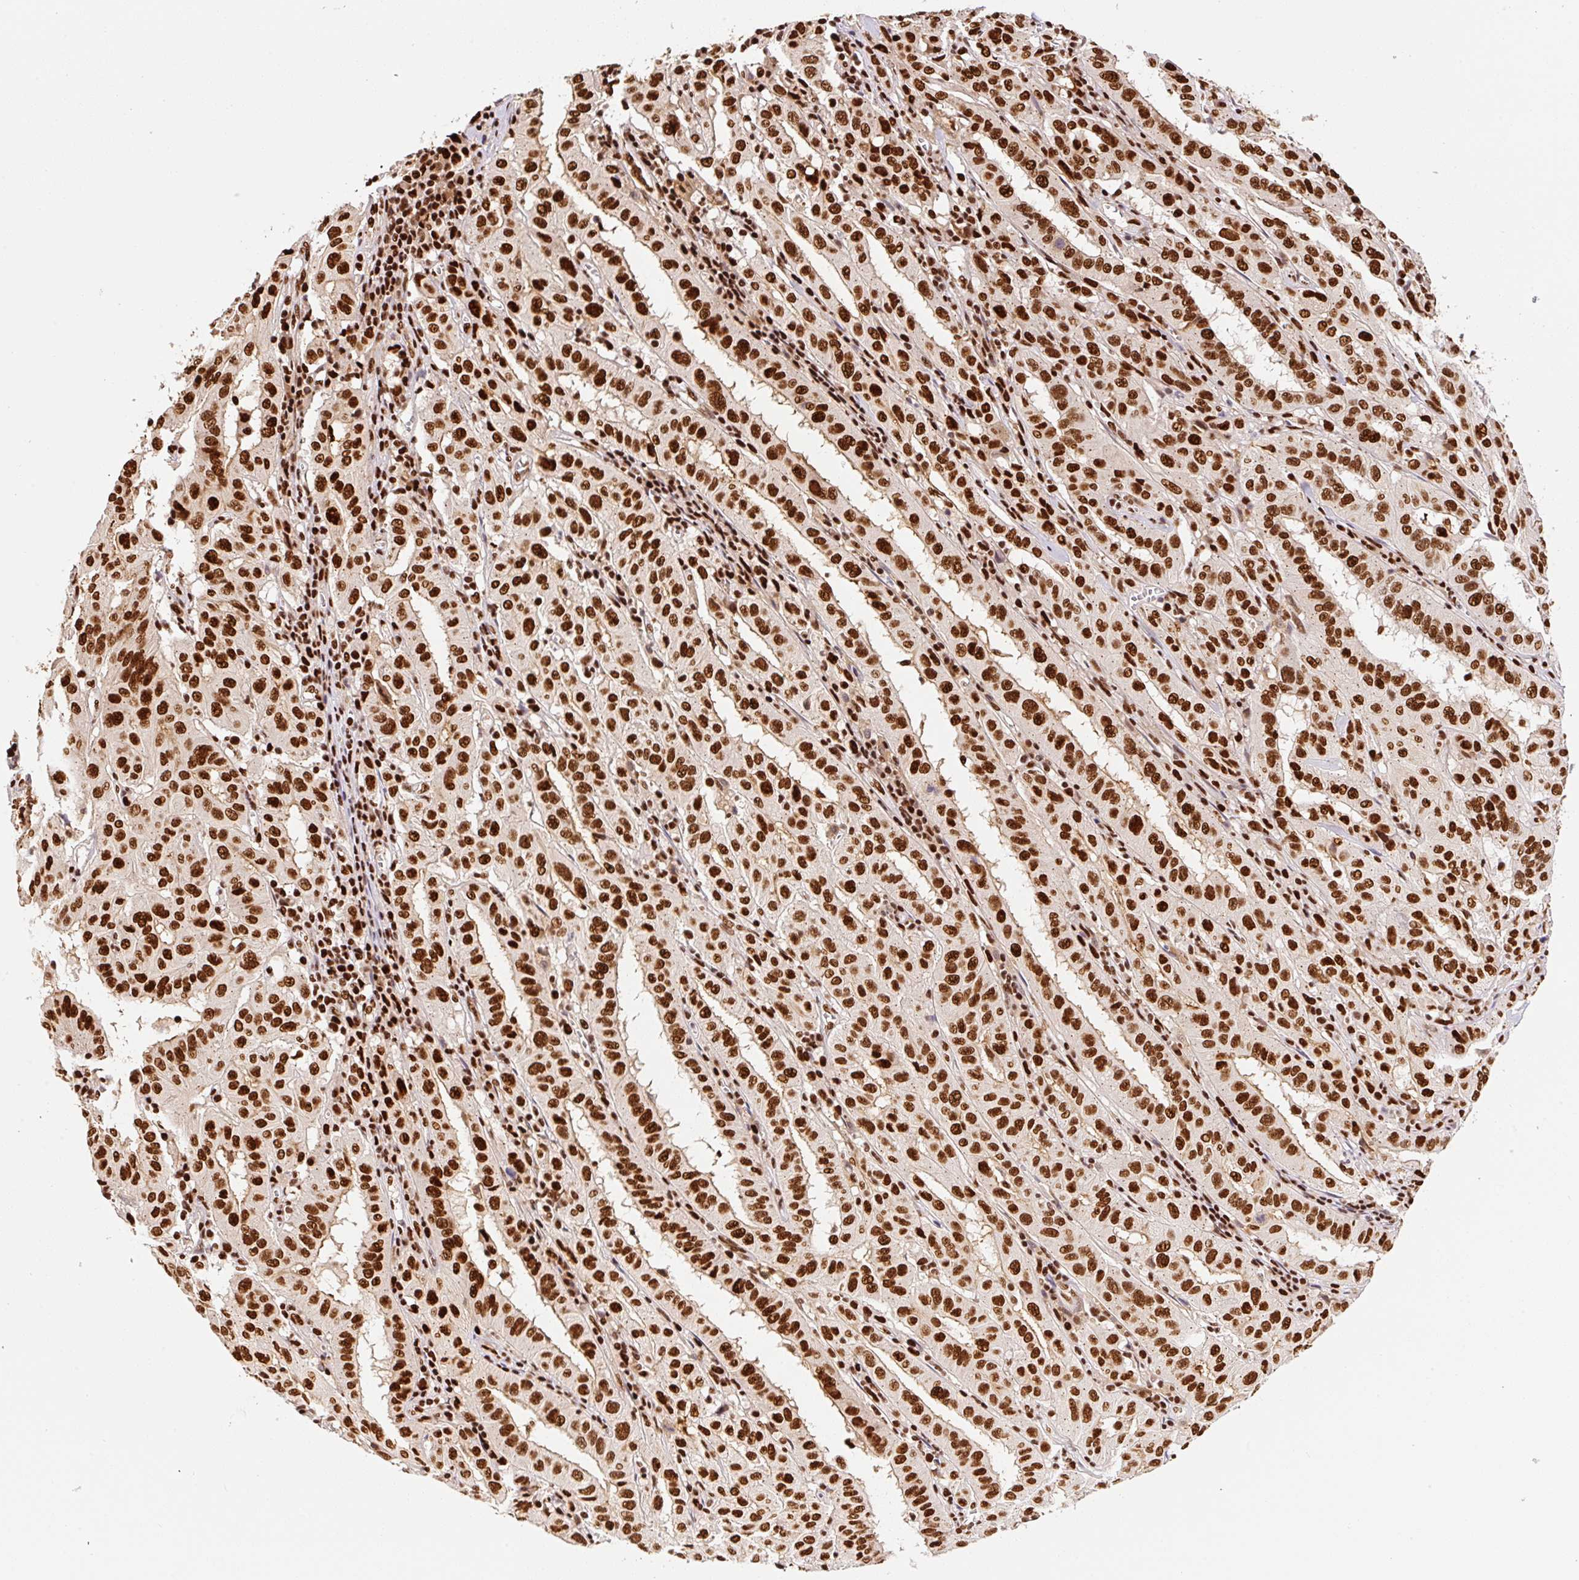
{"staining": {"intensity": "strong", "quantity": ">75%", "location": "nuclear"}, "tissue": "pancreatic cancer", "cell_type": "Tumor cells", "image_type": "cancer", "snomed": [{"axis": "morphology", "description": "Adenocarcinoma, NOS"}, {"axis": "topography", "description": "Pancreas"}], "caption": "IHC (DAB) staining of pancreatic cancer (adenocarcinoma) reveals strong nuclear protein staining in about >75% of tumor cells.", "gene": "GPR139", "patient": {"sex": "male", "age": 63}}